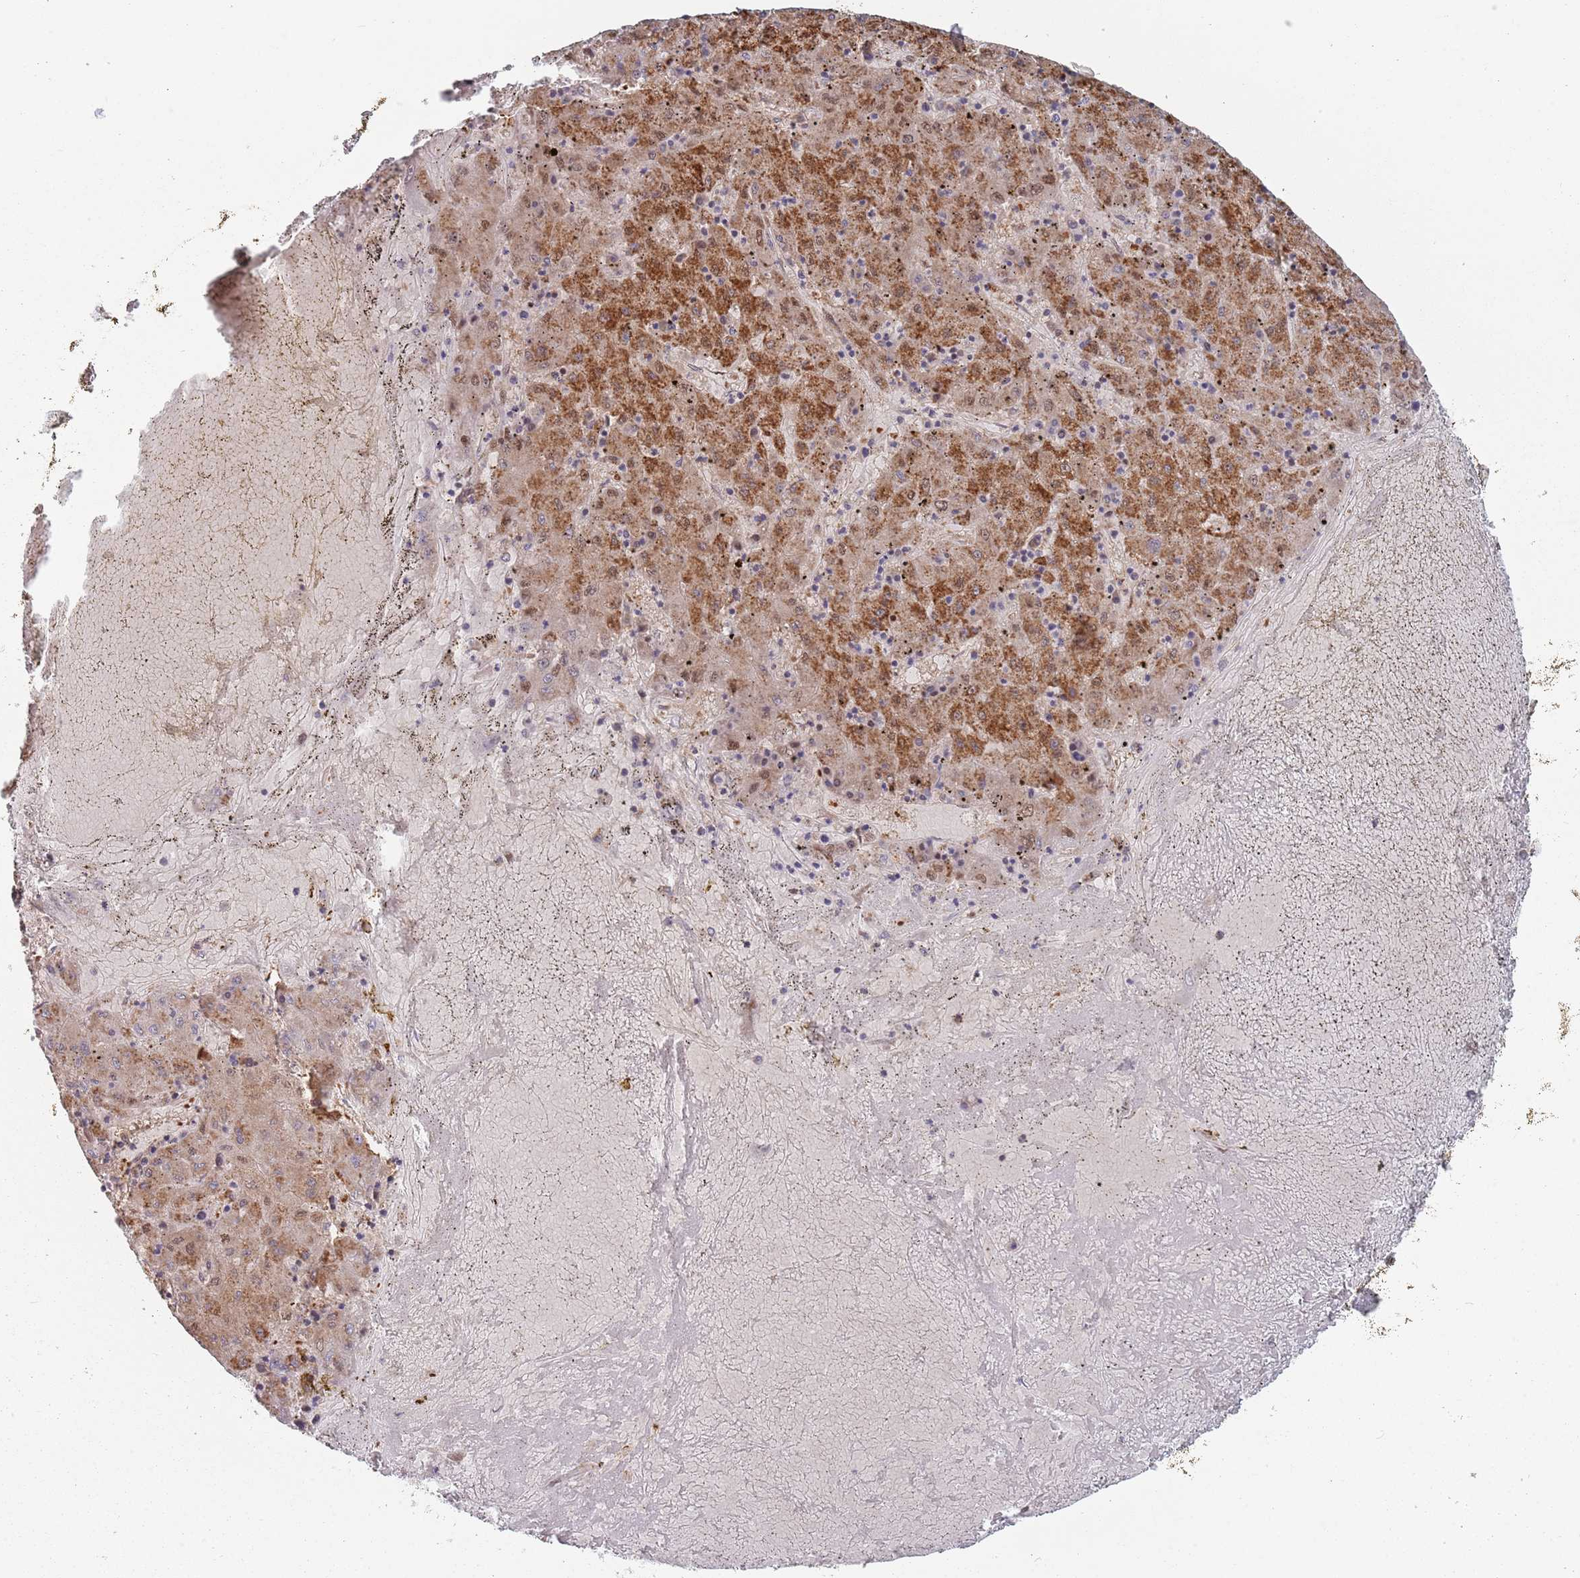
{"staining": {"intensity": "strong", "quantity": ">75%", "location": "cytoplasmic/membranous"}, "tissue": "liver cancer", "cell_type": "Tumor cells", "image_type": "cancer", "snomed": [{"axis": "morphology", "description": "Carcinoma, Hepatocellular, NOS"}, {"axis": "topography", "description": "Liver"}], "caption": "IHC histopathology image of human liver cancer (hepatocellular carcinoma) stained for a protein (brown), which exhibits high levels of strong cytoplasmic/membranous staining in approximately >75% of tumor cells.", "gene": "GDI2", "patient": {"sex": "male", "age": 72}}